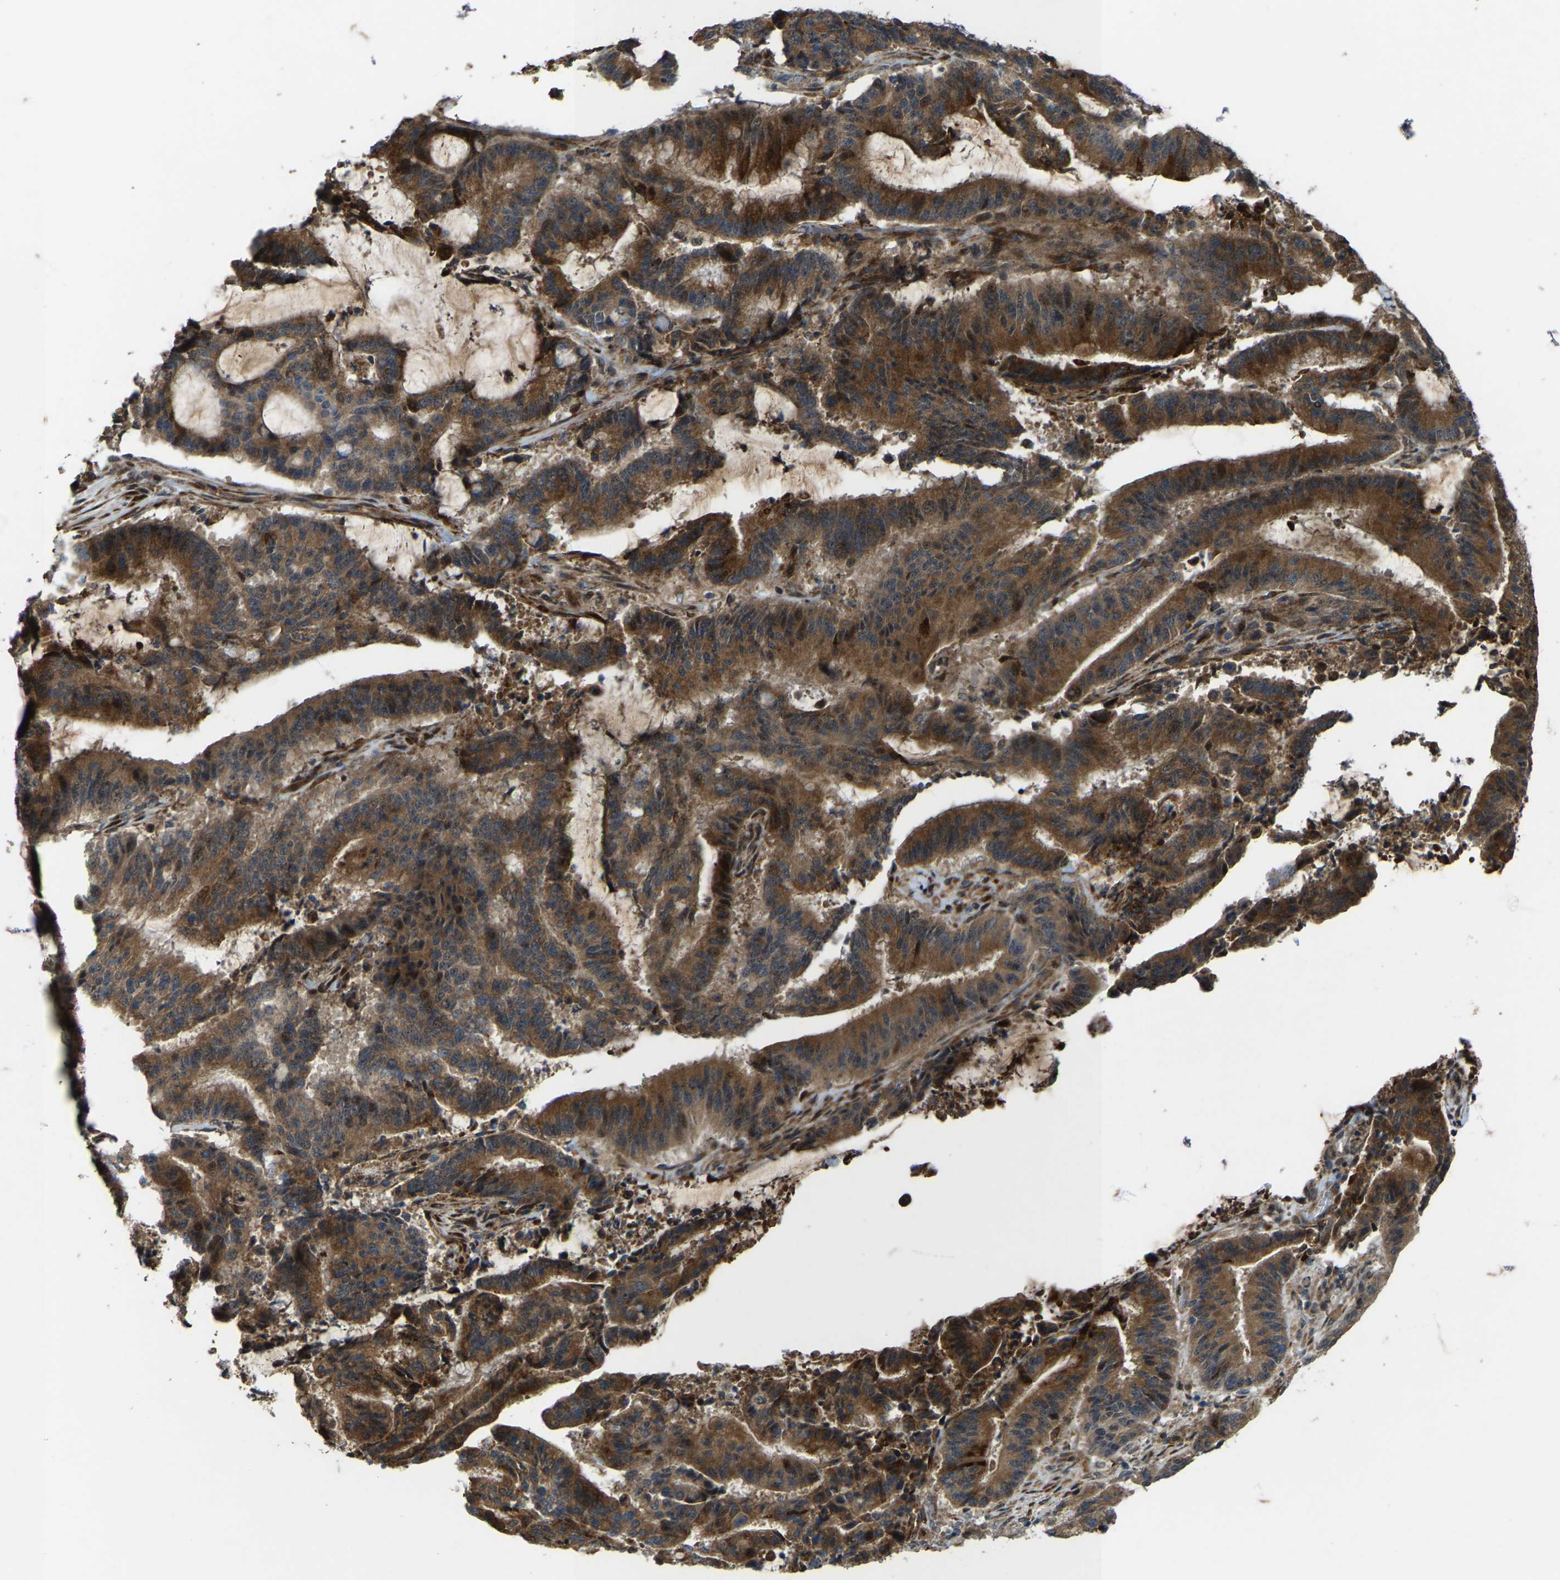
{"staining": {"intensity": "strong", "quantity": ">75%", "location": "cytoplasmic/membranous"}, "tissue": "liver cancer", "cell_type": "Tumor cells", "image_type": "cancer", "snomed": [{"axis": "morphology", "description": "Normal tissue, NOS"}, {"axis": "morphology", "description": "Cholangiocarcinoma"}, {"axis": "topography", "description": "Liver"}, {"axis": "topography", "description": "Peripheral nerve tissue"}], "caption": "An image of human liver cancer (cholangiocarcinoma) stained for a protein demonstrates strong cytoplasmic/membranous brown staining in tumor cells. The protein is shown in brown color, while the nuclei are stained blue.", "gene": "LRRC72", "patient": {"sex": "female", "age": 73}}